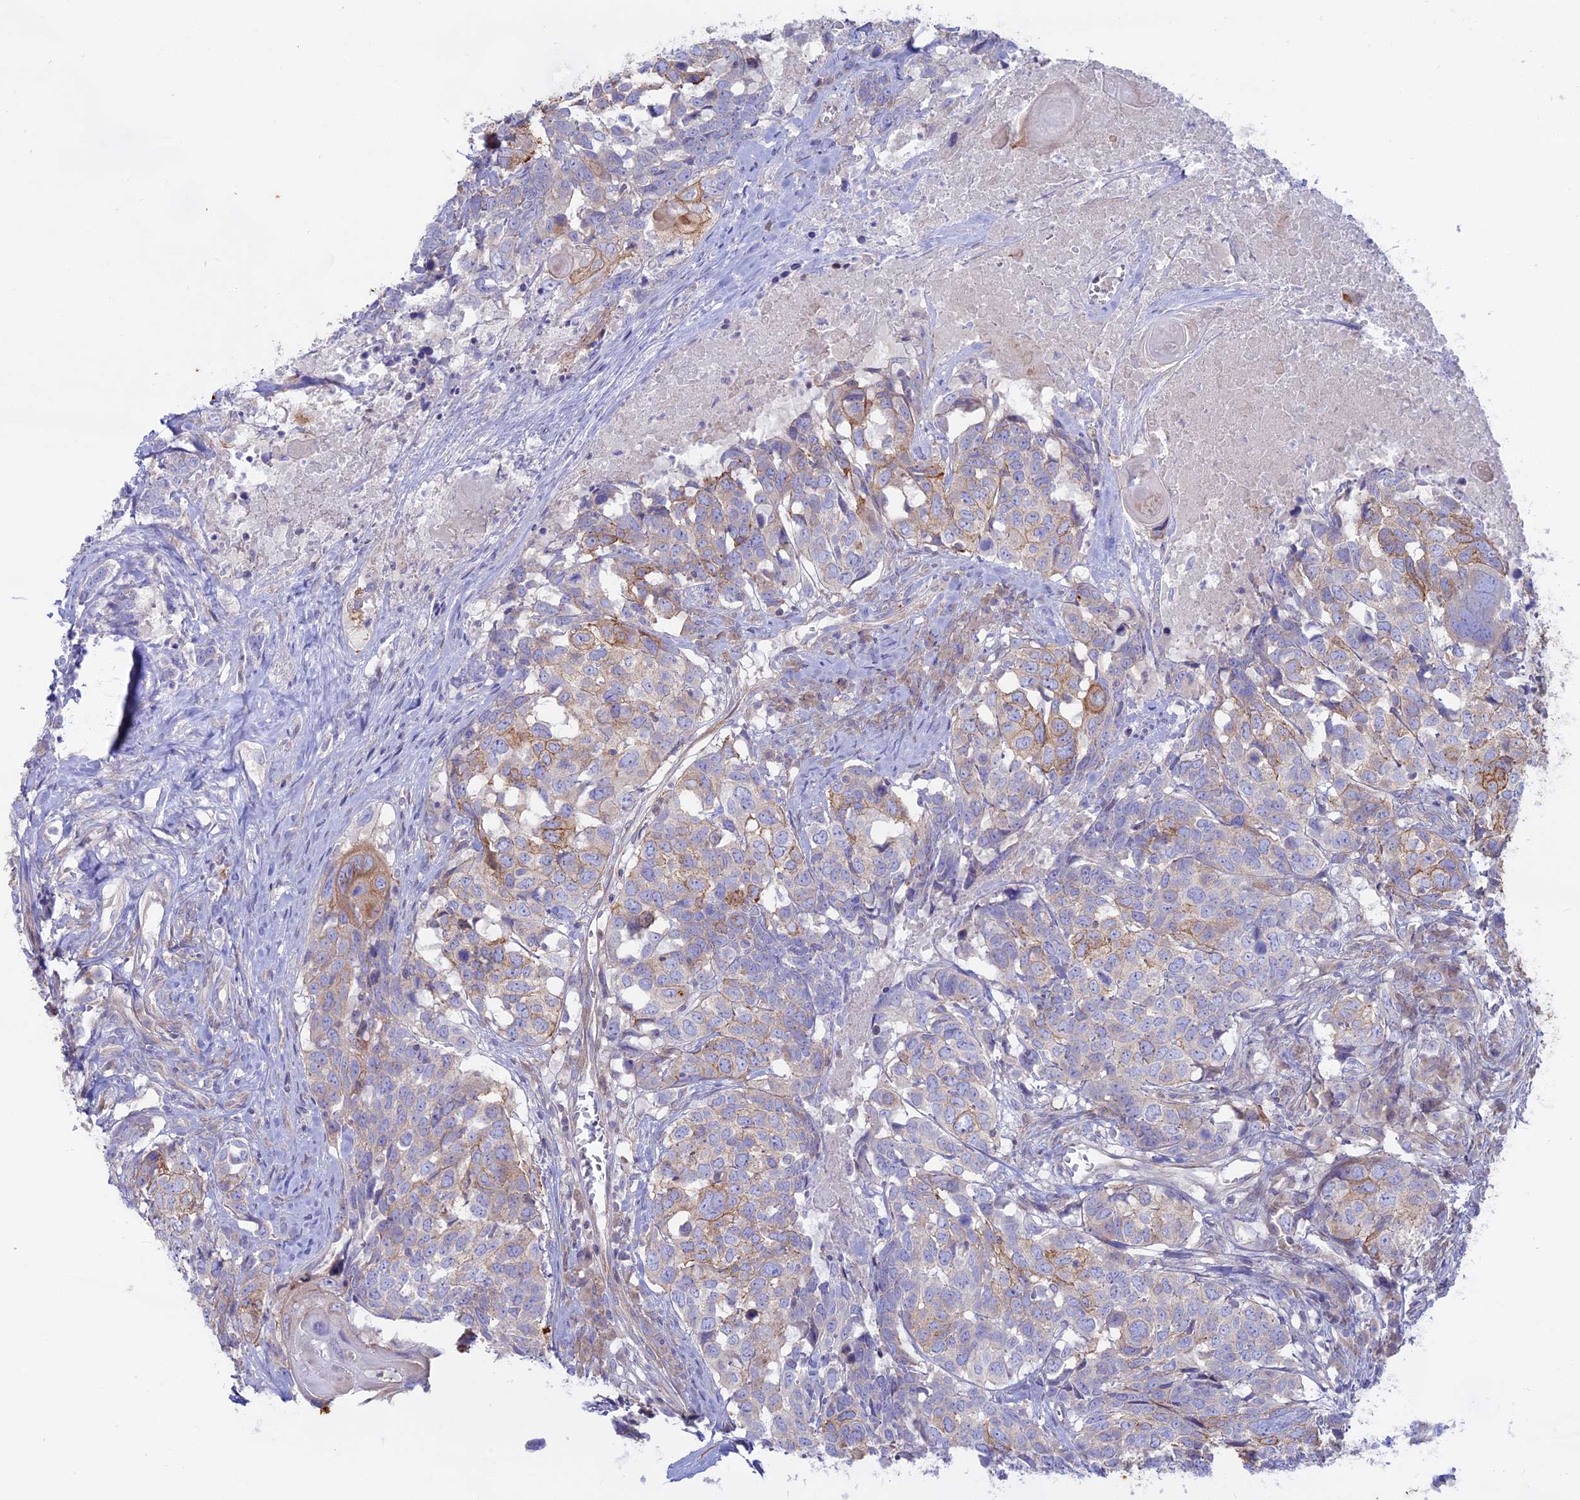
{"staining": {"intensity": "moderate", "quantity": "<25%", "location": "cytoplasmic/membranous"}, "tissue": "head and neck cancer", "cell_type": "Tumor cells", "image_type": "cancer", "snomed": [{"axis": "morphology", "description": "Squamous cell carcinoma, NOS"}, {"axis": "topography", "description": "Head-Neck"}], "caption": "There is low levels of moderate cytoplasmic/membranous expression in tumor cells of squamous cell carcinoma (head and neck), as demonstrated by immunohistochemical staining (brown color).", "gene": "MYO5B", "patient": {"sex": "male", "age": 66}}